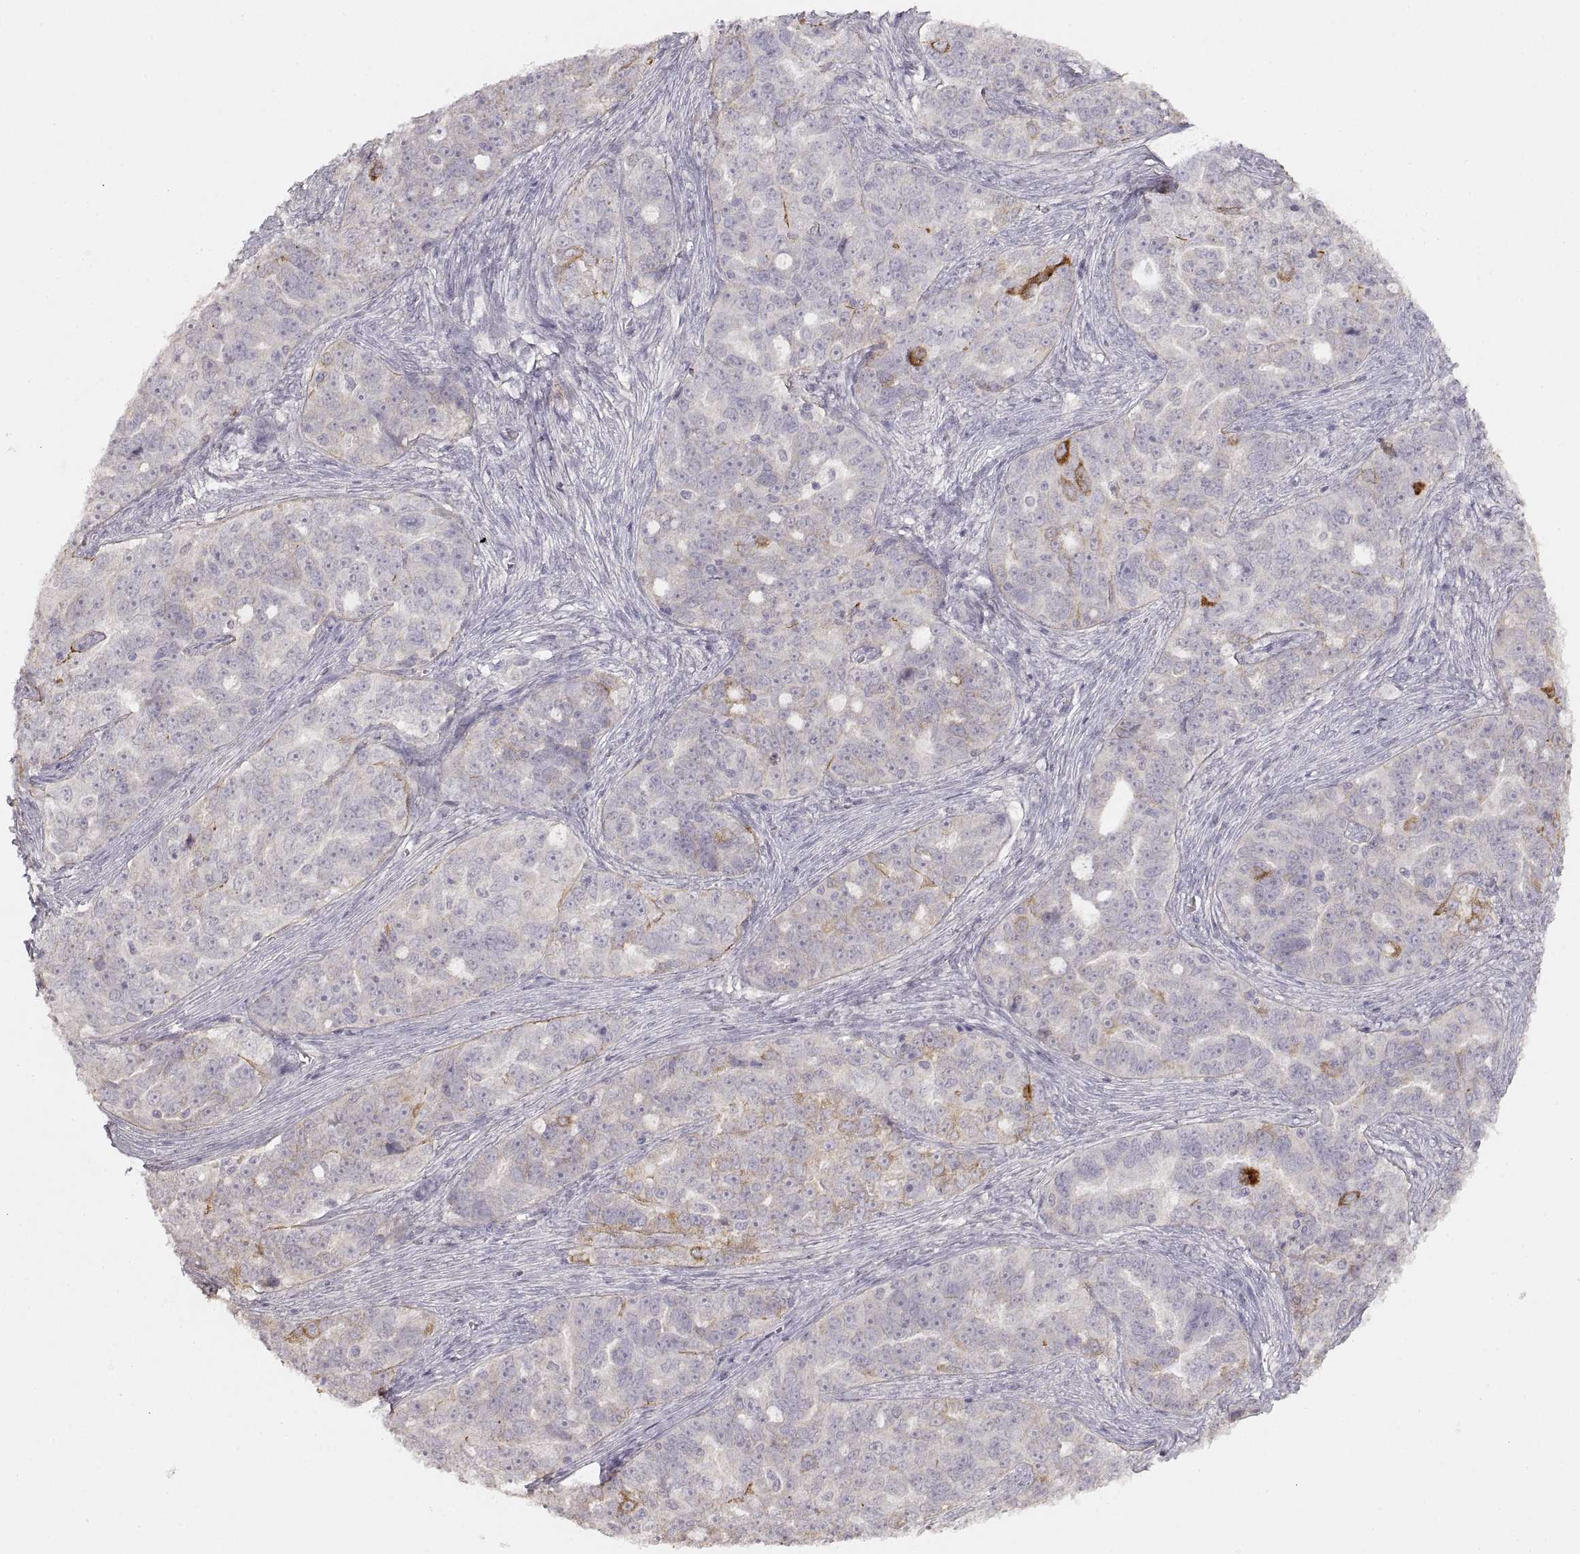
{"staining": {"intensity": "moderate", "quantity": "<25%", "location": "cytoplasmic/membranous"}, "tissue": "ovarian cancer", "cell_type": "Tumor cells", "image_type": "cancer", "snomed": [{"axis": "morphology", "description": "Cystadenocarcinoma, serous, NOS"}, {"axis": "topography", "description": "Ovary"}], "caption": "Immunohistochemical staining of human serous cystadenocarcinoma (ovarian) shows low levels of moderate cytoplasmic/membranous protein positivity in approximately <25% of tumor cells.", "gene": "LAMC2", "patient": {"sex": "female", "age": 51}}